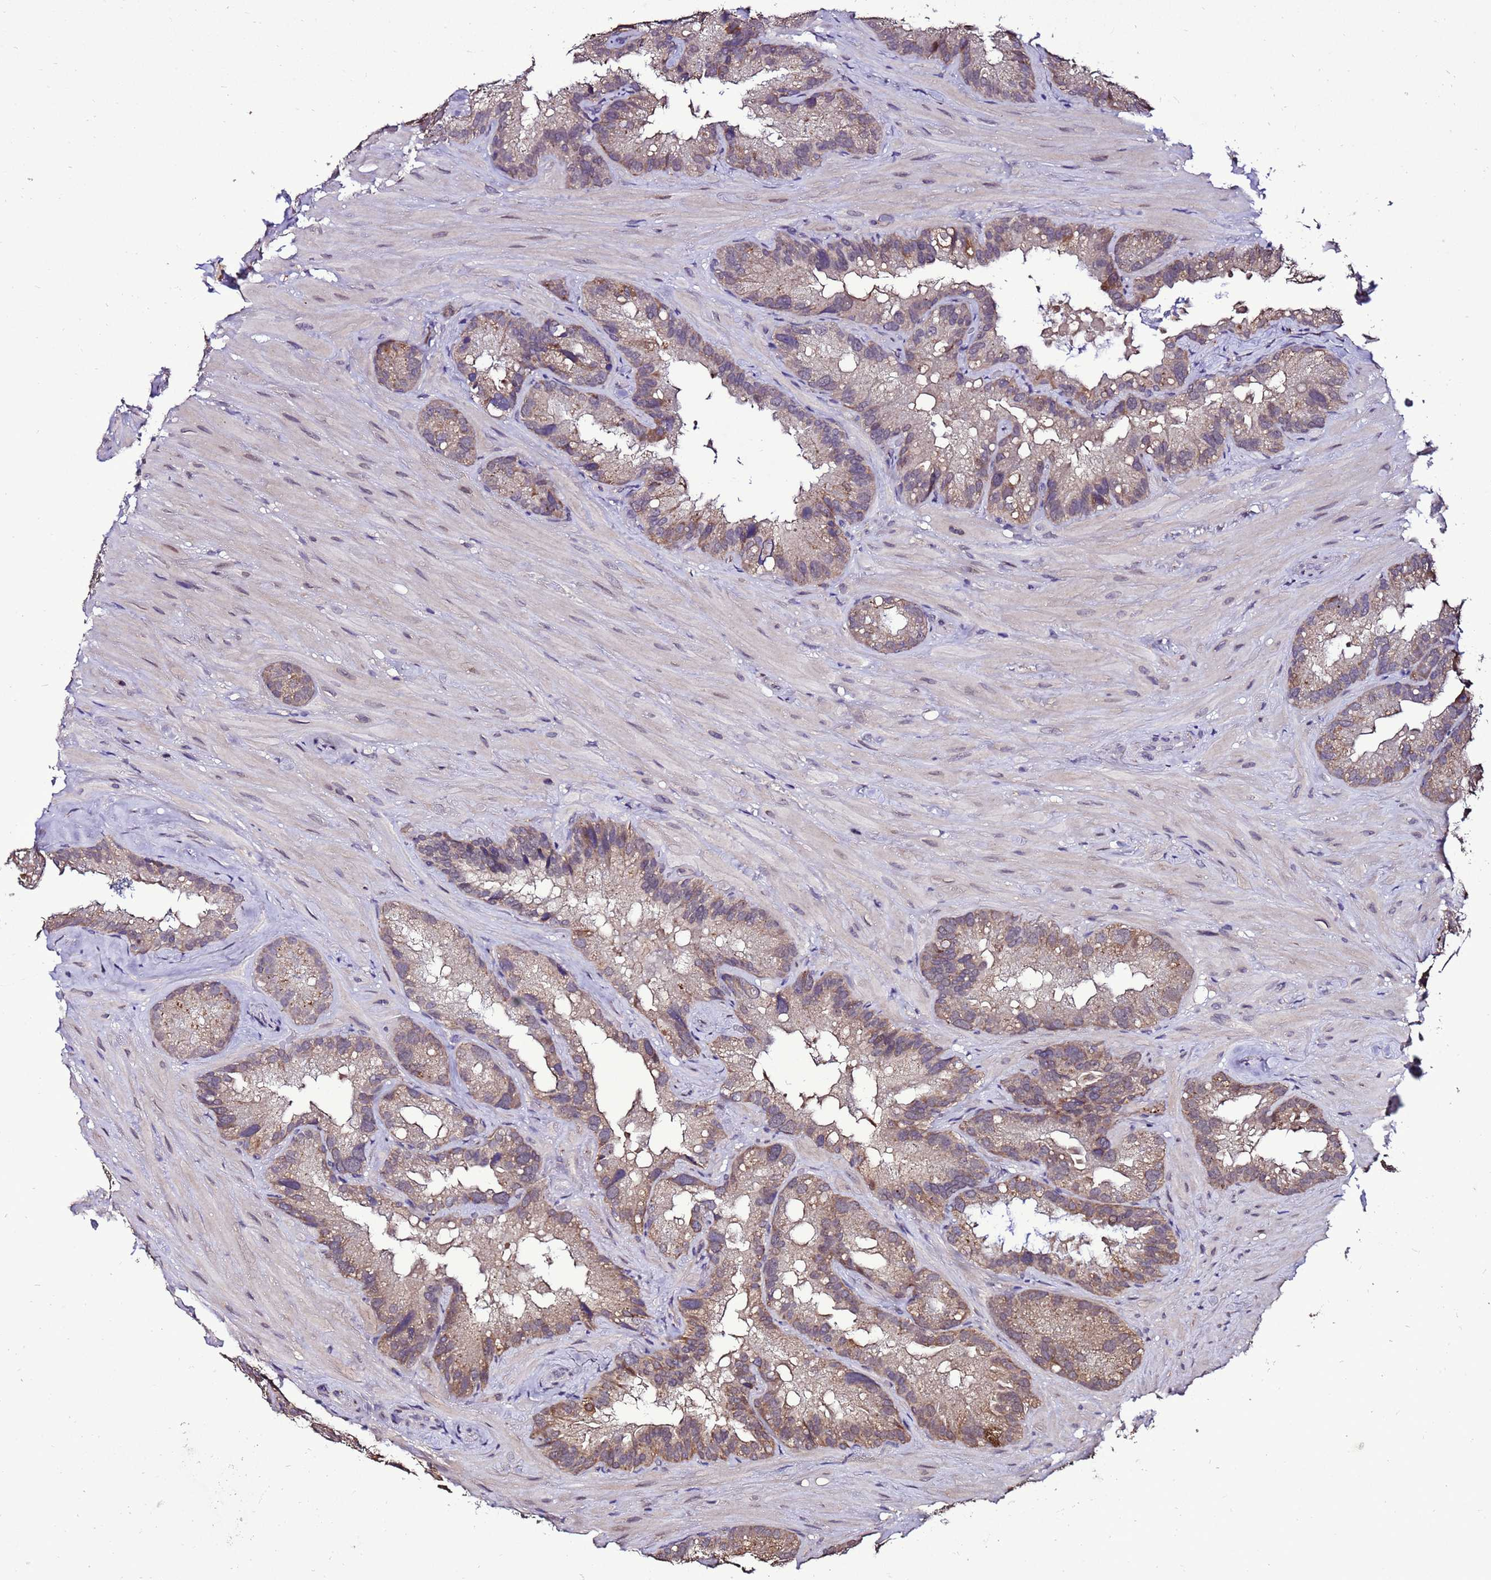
{"staining": {"intensity": "moderate", "quantity": ">75%", "location": "cytoplasmic/membranous"}, "tissue": "seminal vesicle", "cell_type": "Glandular cells", "image_type": "normal", "snomed": [{"axis": "morphology", "description": "Normal tissue, NOS"}, {"axis": "topography", "description": "Prostate"}, {"axis": "topography", "description": "Seminal veicle"}], "caption": "Benign seminal vesicle shows moderate cytoplasmic/membranous expression in about >75% of glandular cells, visualized by immunohistochemistry.", "gene": "ZNF329", "patient": {"sex": "male", "age": 68}}